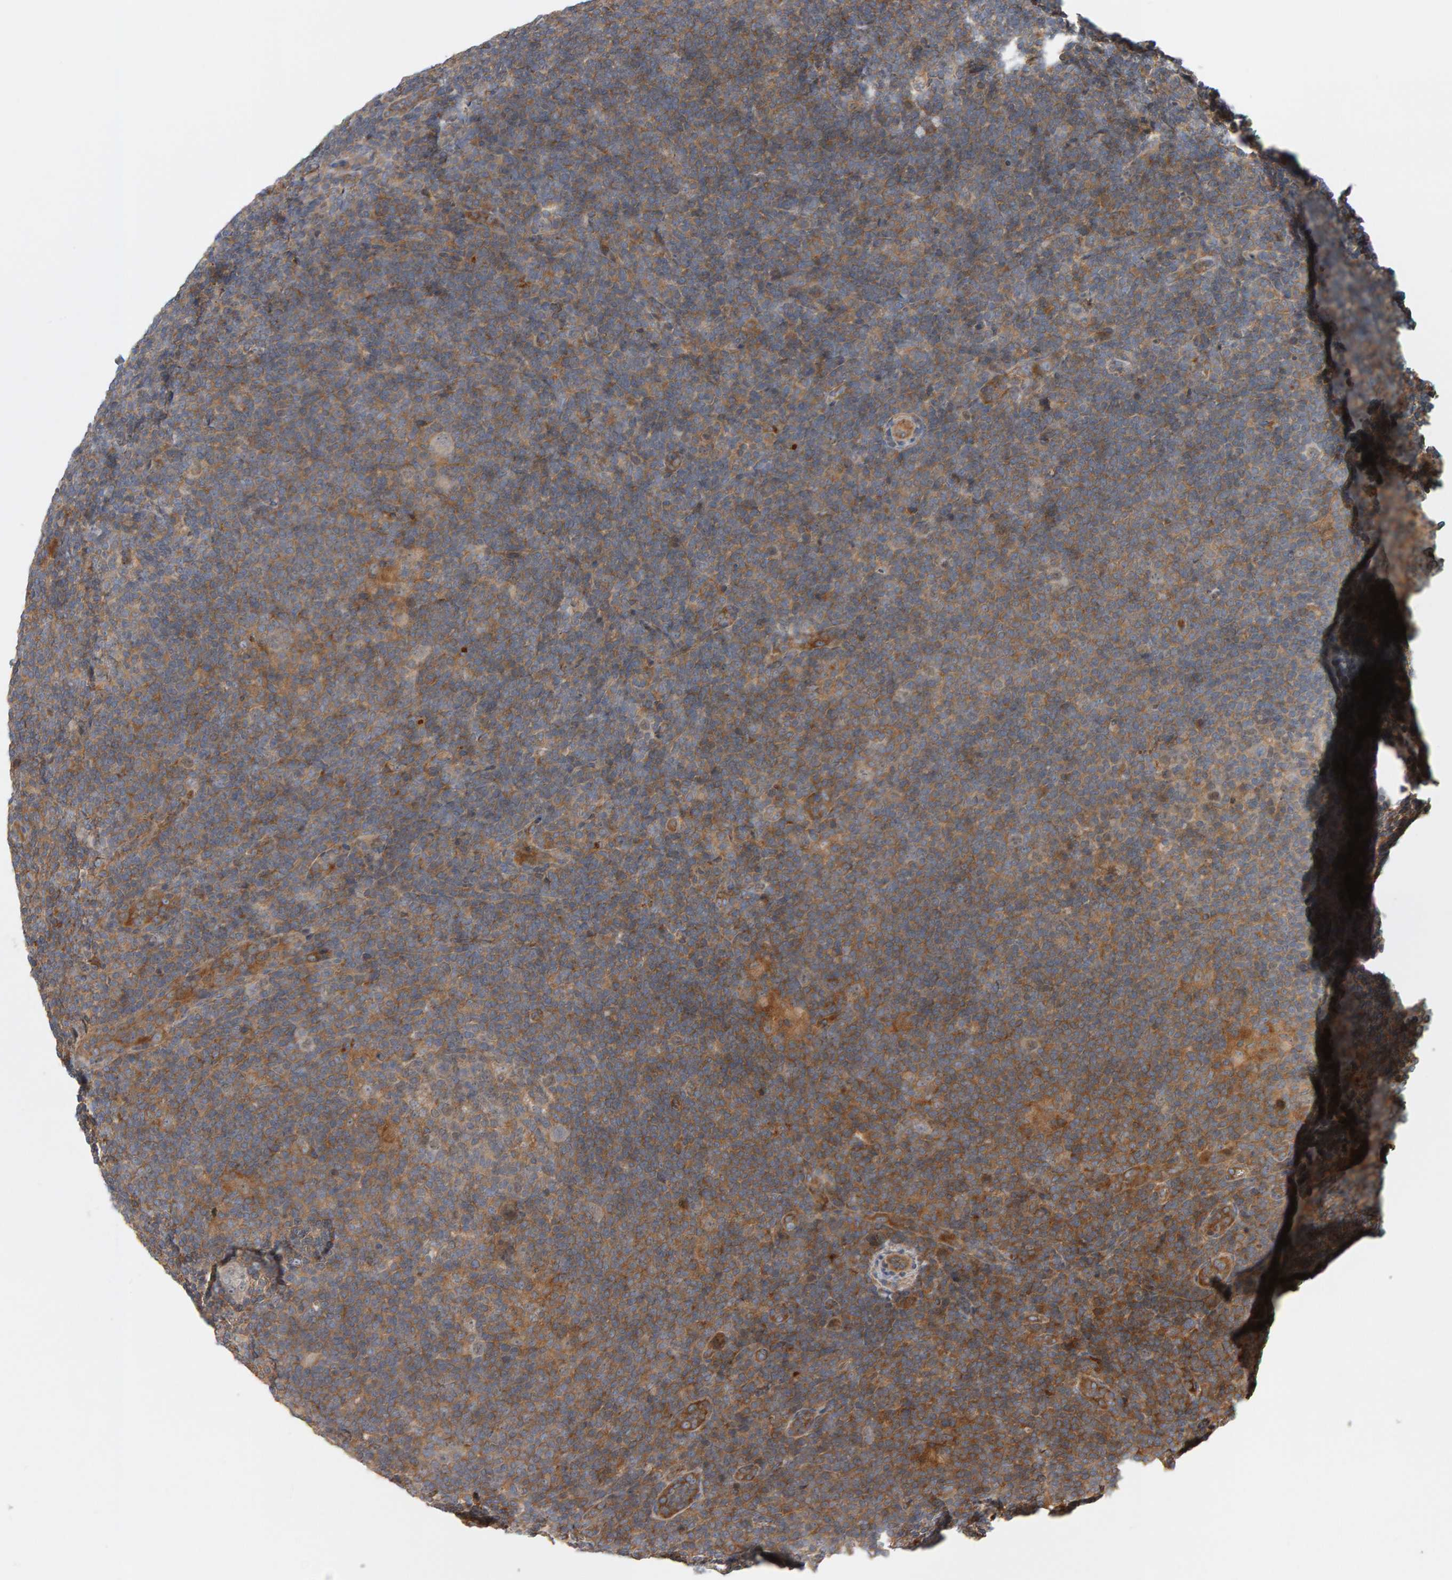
{"staining": {"intensity": "weak", "quantity": "25%-75%", "location": "cytoplasmic/membranous"}, "tissue": "lymphoma", "cell_type": "Tumor cells", "image_type": "cancer", "snomed": [{"axis": "morphology", "description": "Hodgkin's disease, NOS"}, {"axis": "topography", "description": "Lymph node"}], "caption": "Immunohistochemical staining of lymphoma reveals low levels of weak cytoplasmic/membranous protein positivity in about 25%-75% of tumor cells. The staining was performed using DAB to visualize the protein expression in brown, while the nuclei were stained in blue with hematoxylin (Magnification: 20x).", "gene": "C9orf72", "patient": {"sex": "female", "age": 57}}